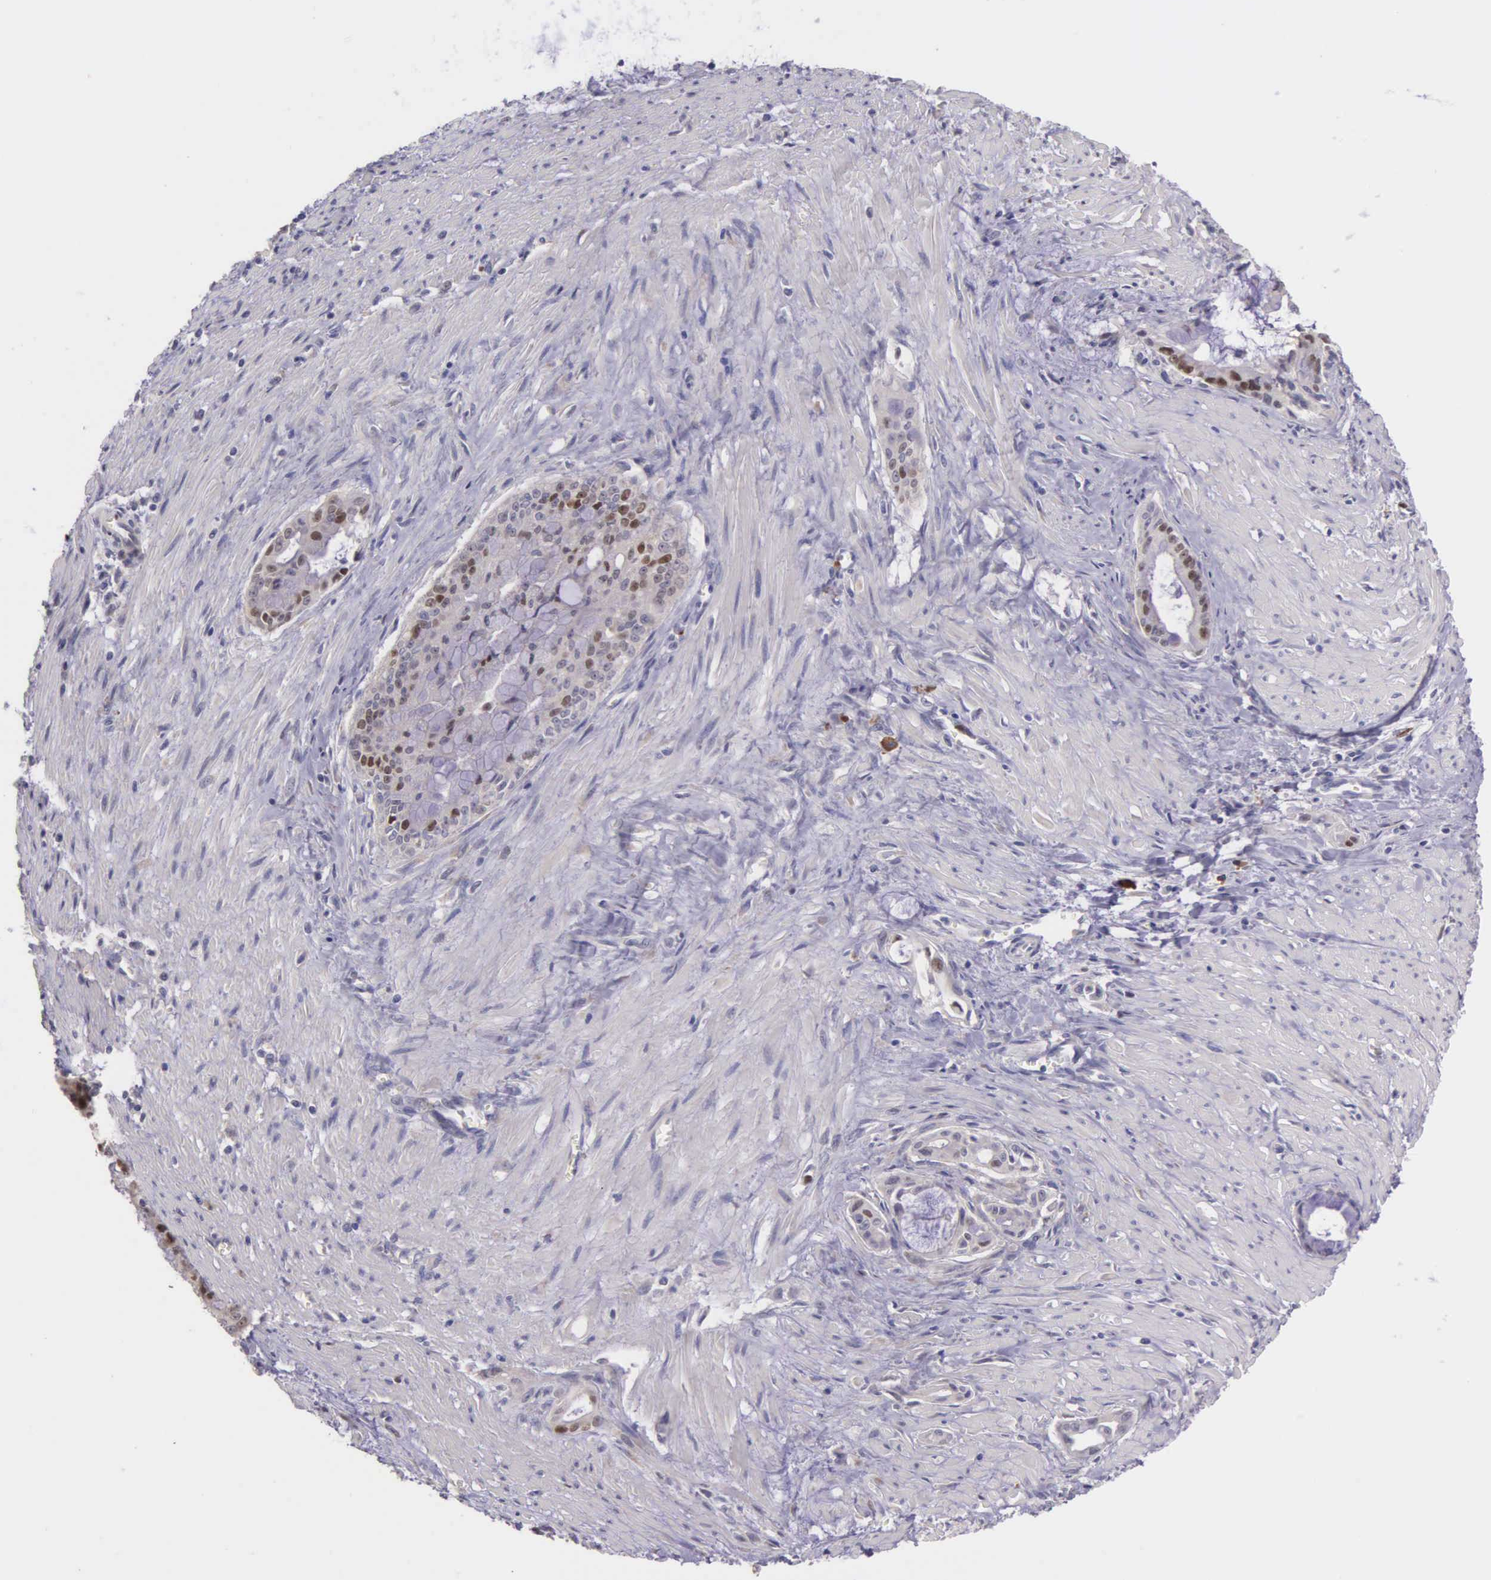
{"staining": {"intensity": "moderate", "quantity": "<25%", "location": "nuclear"}, "tissue": "pancreatic cancer", "cell_type": "Tumor cells", "image_type": "cancer", "snomed": [{"axis": "morphology", "description": "Adenocarcinoma, NOS"}, {"axis": "topography", "description": "Pancreas"}], "caption": "The immunohistochemical stain highlights moderate nuclear staining in tumor cells of pancreatic adenocarcinoma tissue. Nuclei are stained in blue.", "gene": "MCM5", "patient": {"sex": "male", "age": 59}}